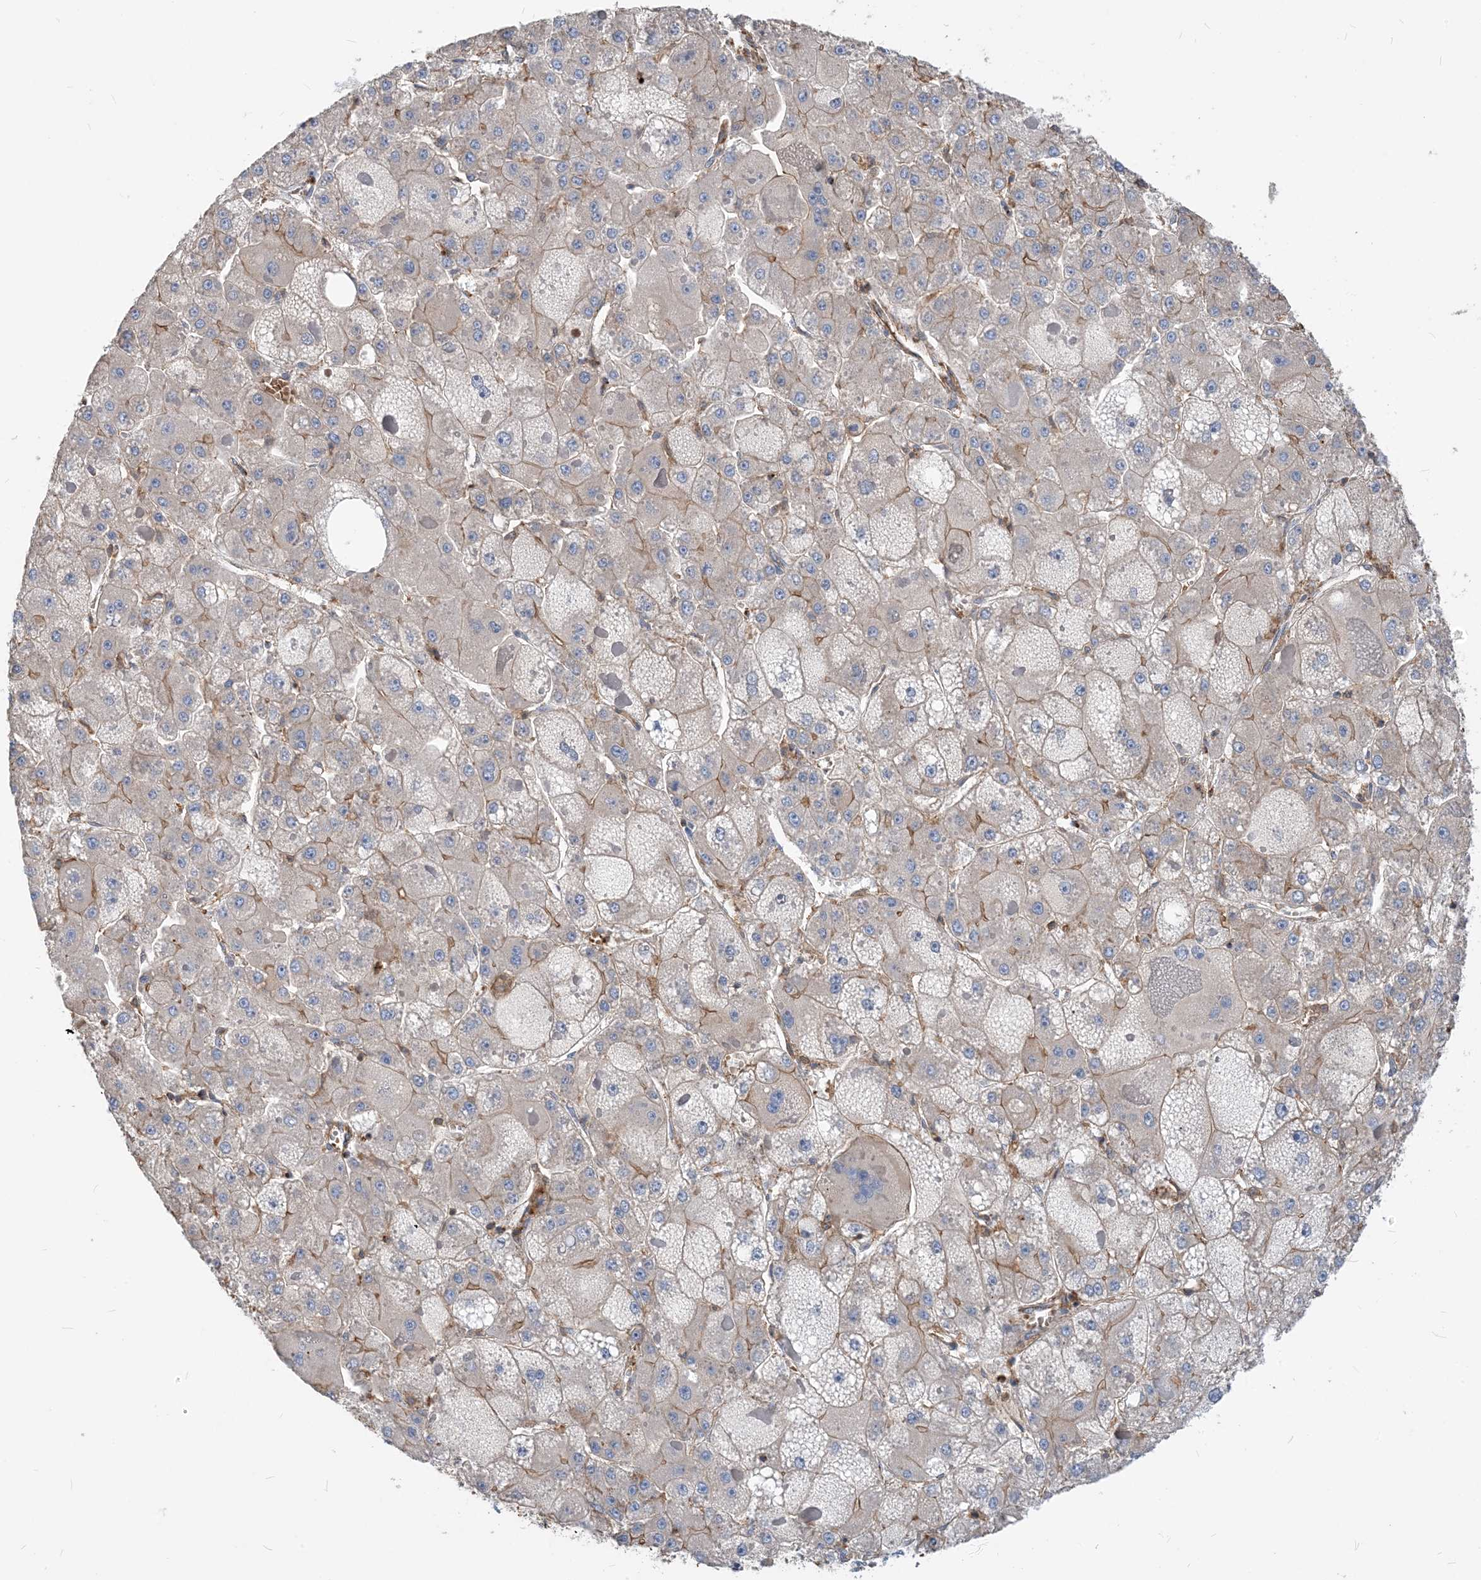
{"staining": {"intensity": "negative", "quantity": "none", "location": "none"}, "tissue": "liver cancer", "cell_type": "Tumor cells", "image_type": "cancer", "snomed": [{"axis": "morphology", "description": "Carcinoma, Hepatocellular, NOS"}, {"axis": "topography", "description": "Liver"}], "caption": "An image of hepatocellular carcinoma (liver) stained for a protein exhibits no brown staining in tumor cells.", "gene": "PARVG", "patient": {"sex": "female", "age": 73}}